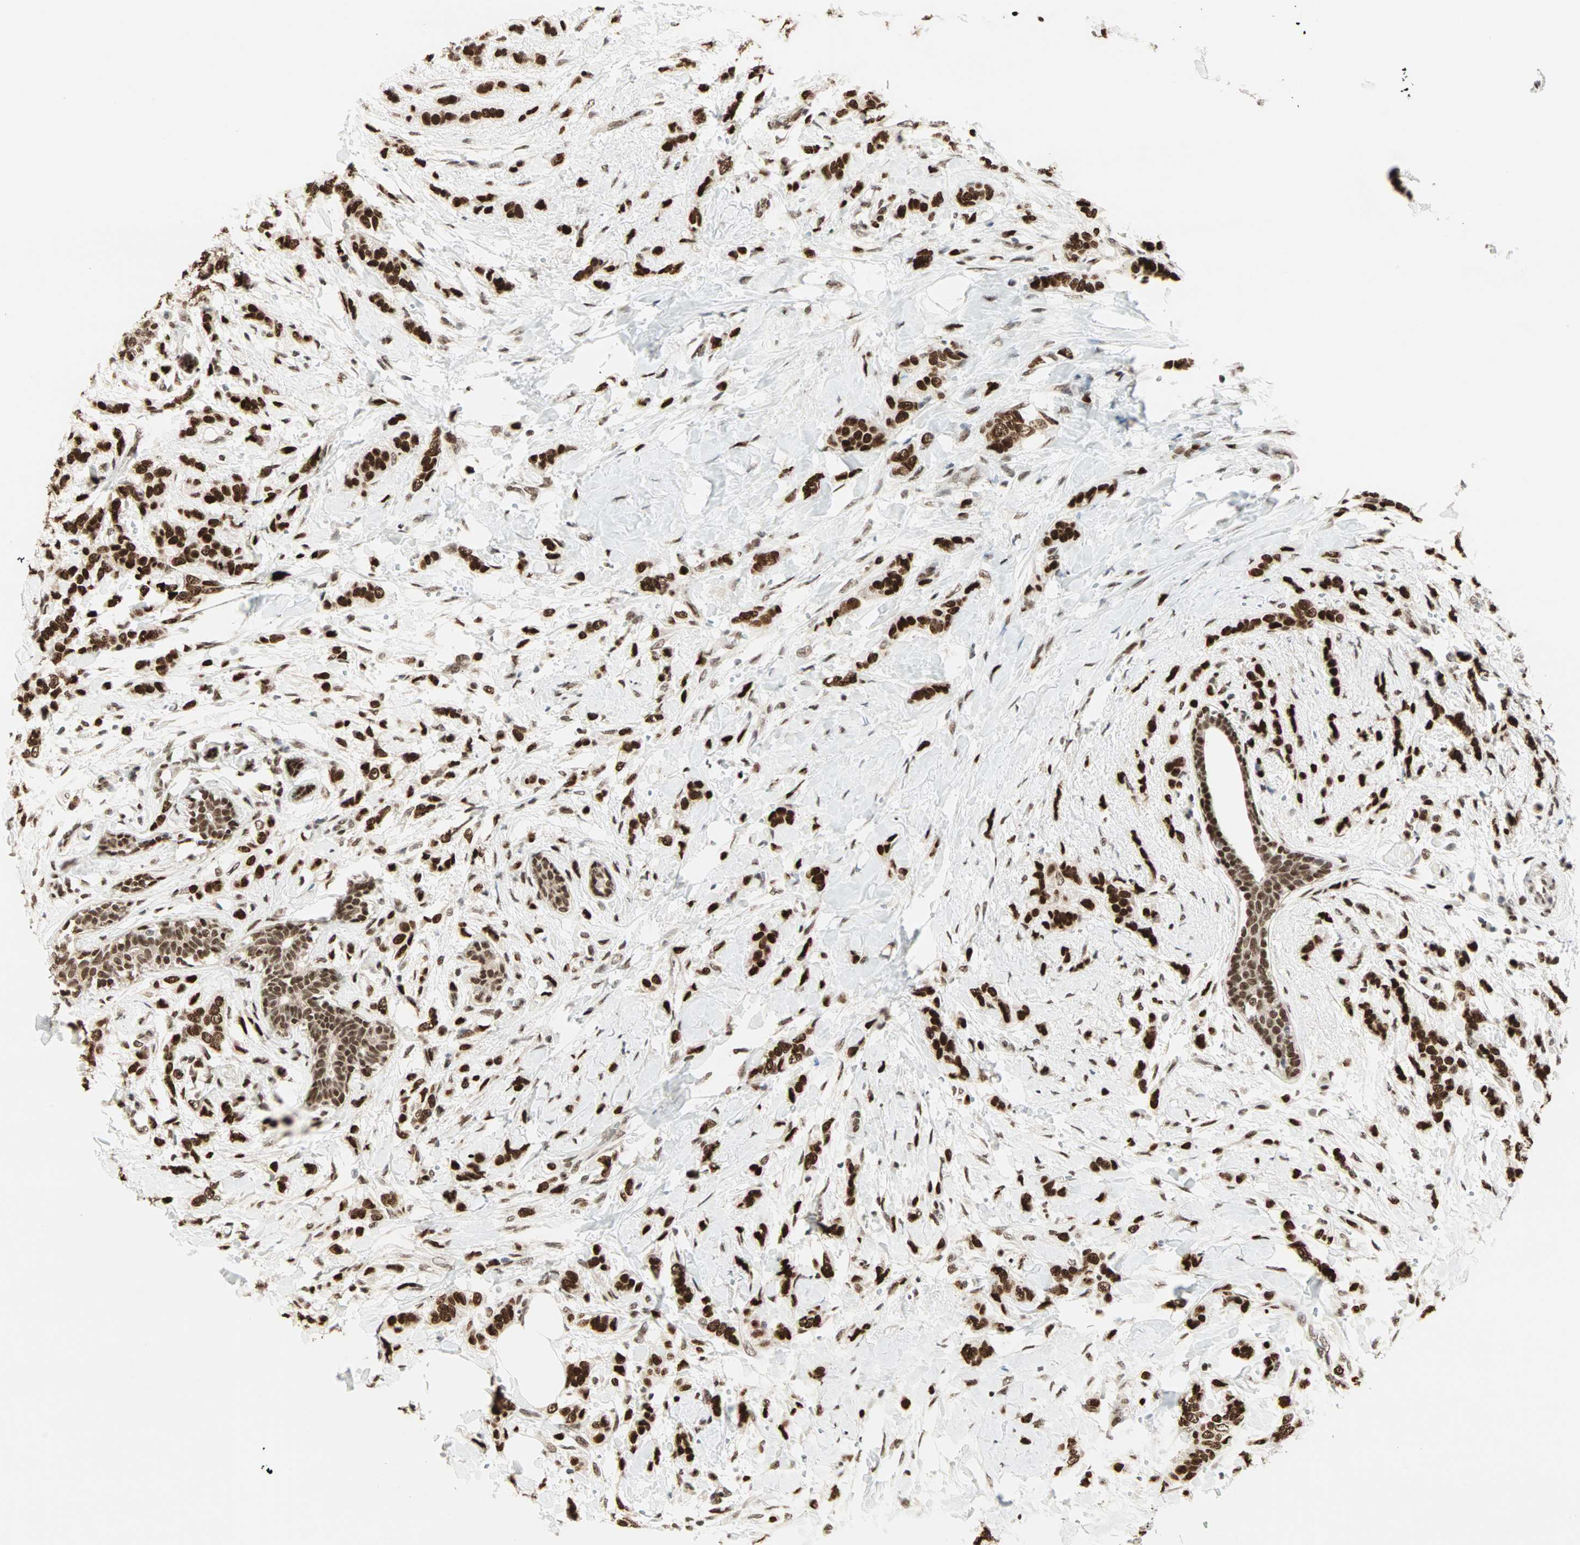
{"staining": {"intensity": "strong", "quantity": ">75%", "location": "nuclear"}, "tissue": "breast cancer", "cell_type": "Tumor cells", "image_type": "cancer", "snomed": [{"axis": "morphology", "description": "Lobular carcinoma, in situ"}, {"axis": "morphology", "description": "Lobular carcinoma"}, {"axis": "topography", "description": "Breast"}], "caption": "An image showing strong nuclear expression in about >75% of tumor cells in breast lobular carcinoma, as visualized by brown immunohistochemical staining.", "gene": "BLM", "patient": {"sex": "female", "age": 41}}